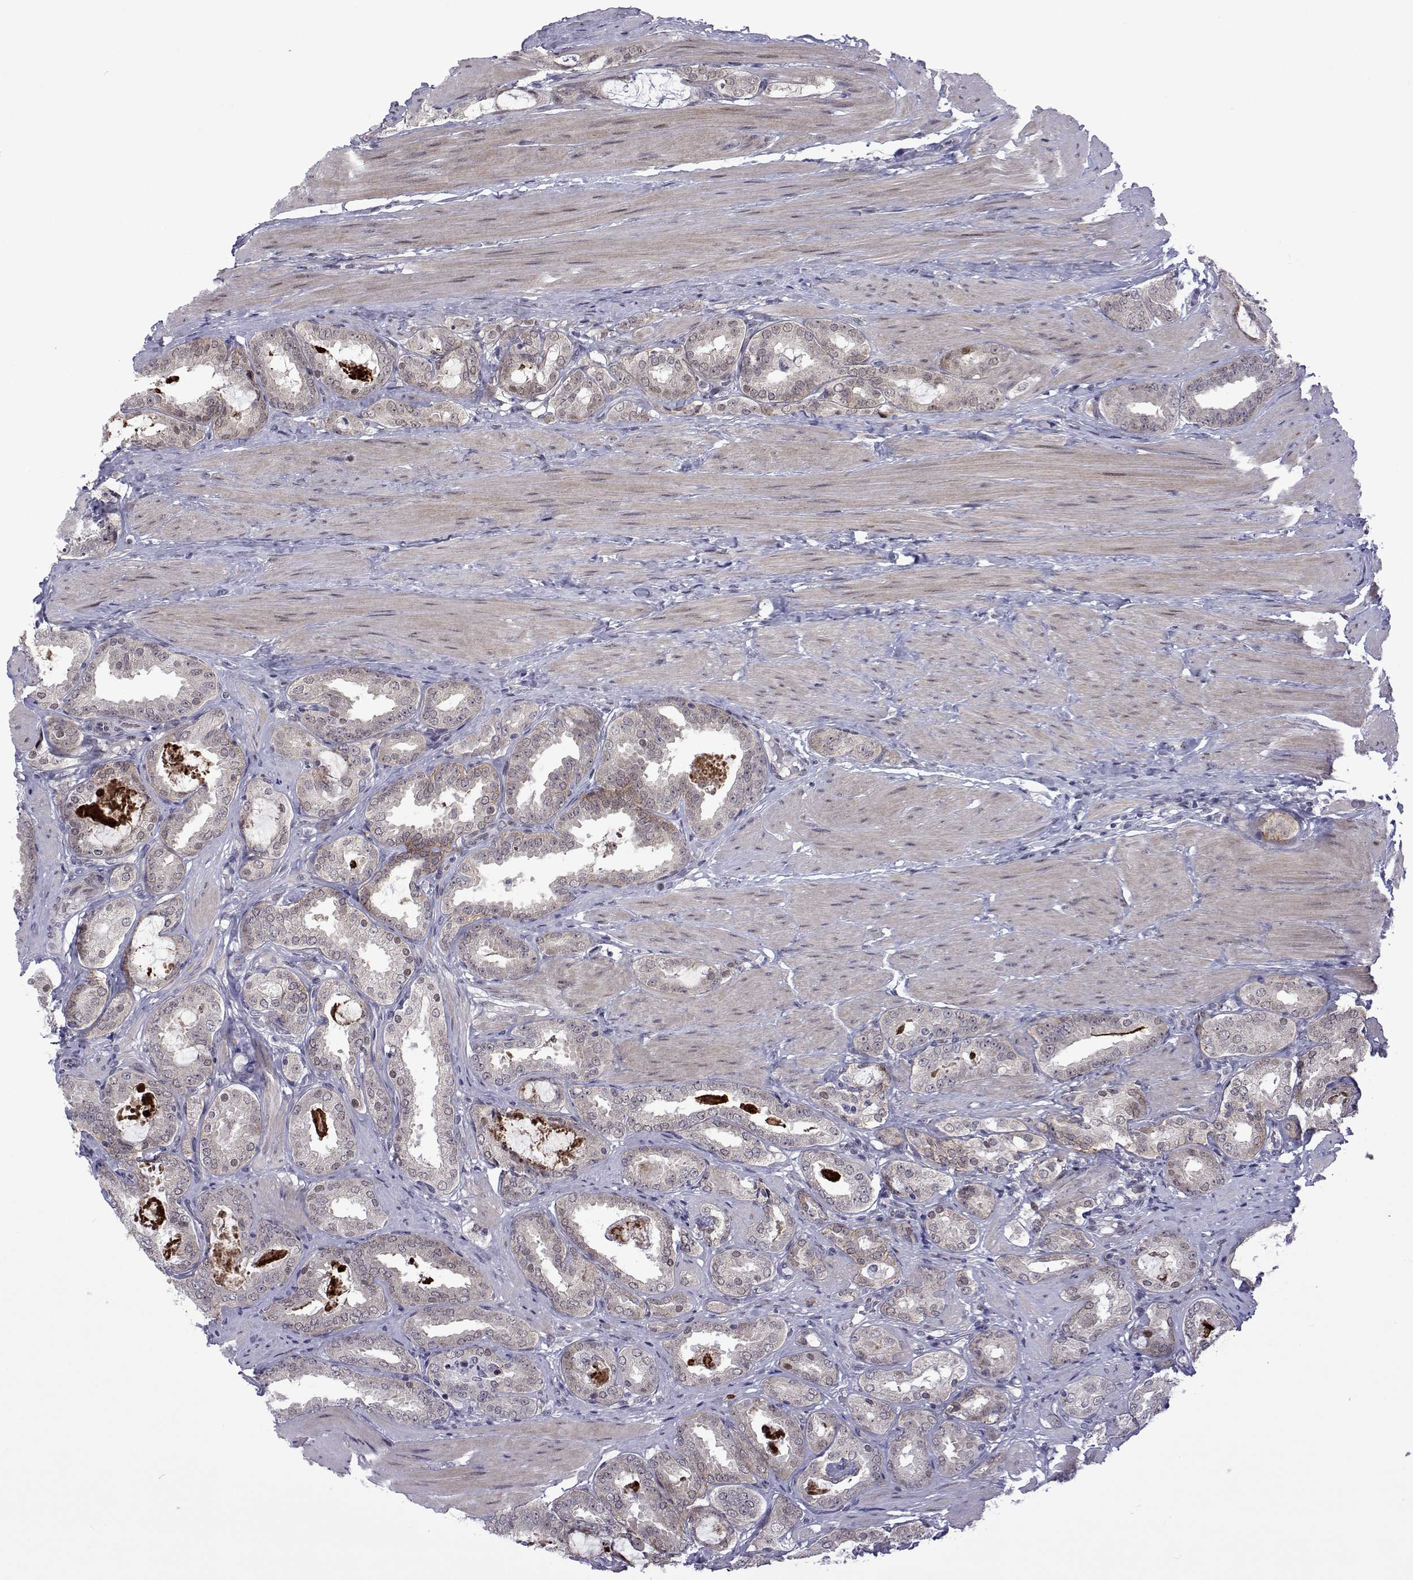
{"staining": {"intensity": "negative", "quantity": "none", "location": "none"}, "tissue": "prostate cancer", "cell_type": "Tumor cells", "image_type": "cancer", "snomed": [{"axis": "morphology", "description": "Adenocarcinoma, High grade"}, {"axis": "topography", "description": "Prostate"}], "caption": "High-grade adenocarcinoma (prostate) stained for a protein using IHC shows no positivity tumor cells.", "gene": "EFCAB3", "patient": {"sex": "male", "age": 63}}